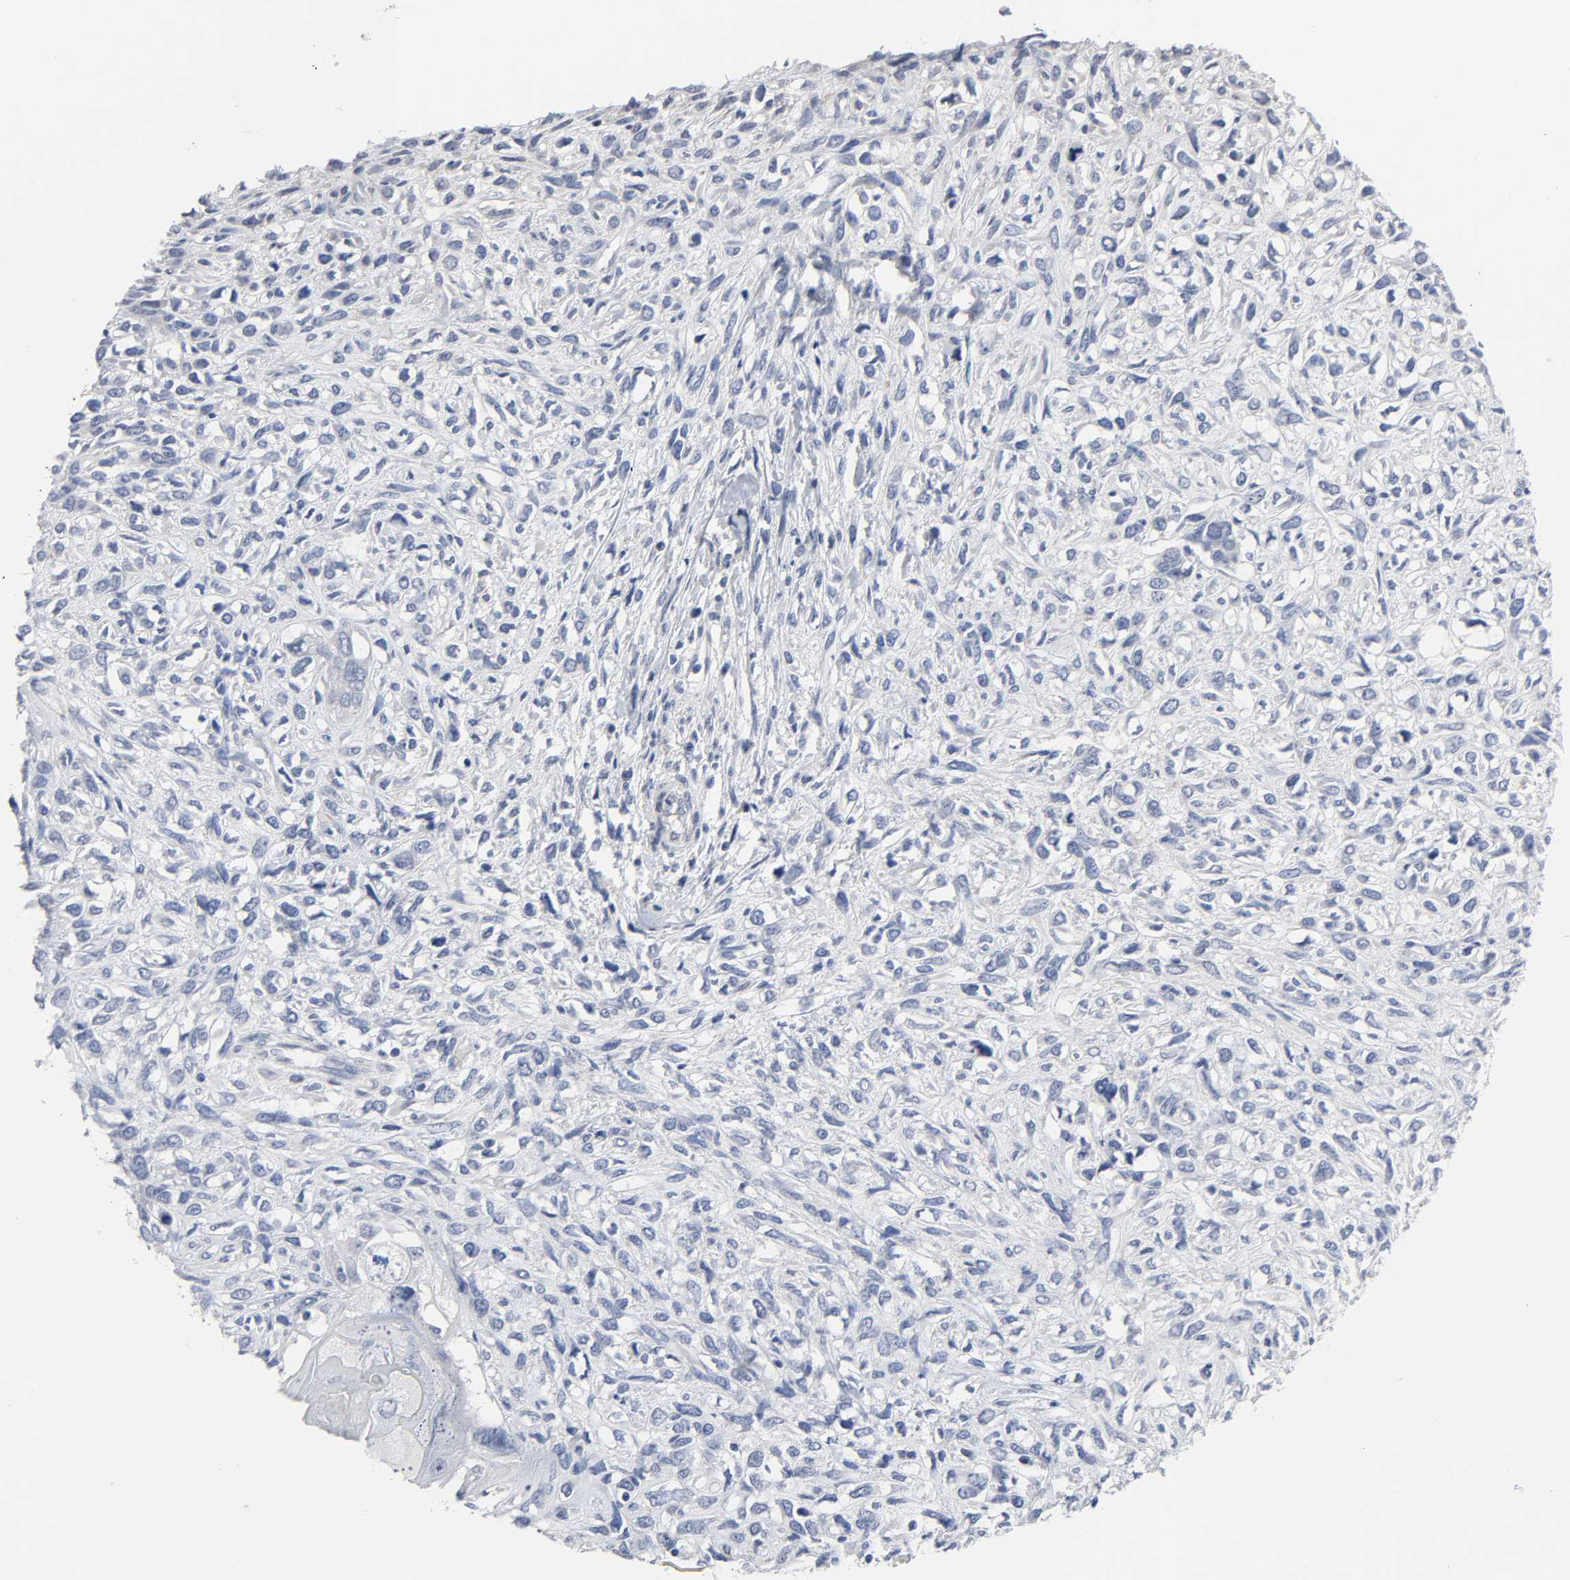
{"staining": {"intensity": "negative", "quantity": "none", "location": "none"}, "tissue": "head and neck cancer", "cell_type": "Tumor cells", "image_type": "cancer", "snomed": [{"axis": "morphology", "description": "Necrosis, NOS"}, {"axis": "morphology", "description": "Neoplasm, malignant, NOS"}, {"axis": "topography", "description": "Salivary gland"}, {"axis": "topography", "description": "Head-Neck"}], "caption": "An immunohistochemistry (IHC) image of head and neck cancer (neoplasm (malignant)) is shown. There is no staining in tumor cells of head and neck cancer (neoplasm (malignant)). The staining is performed using DAB (3,3'-diaminobenzidine) brown chromogen with nuclei counter-stained in using hematoxylin.", "gene": "SALL2", "patient": {"sex": "male", "age": 43}}